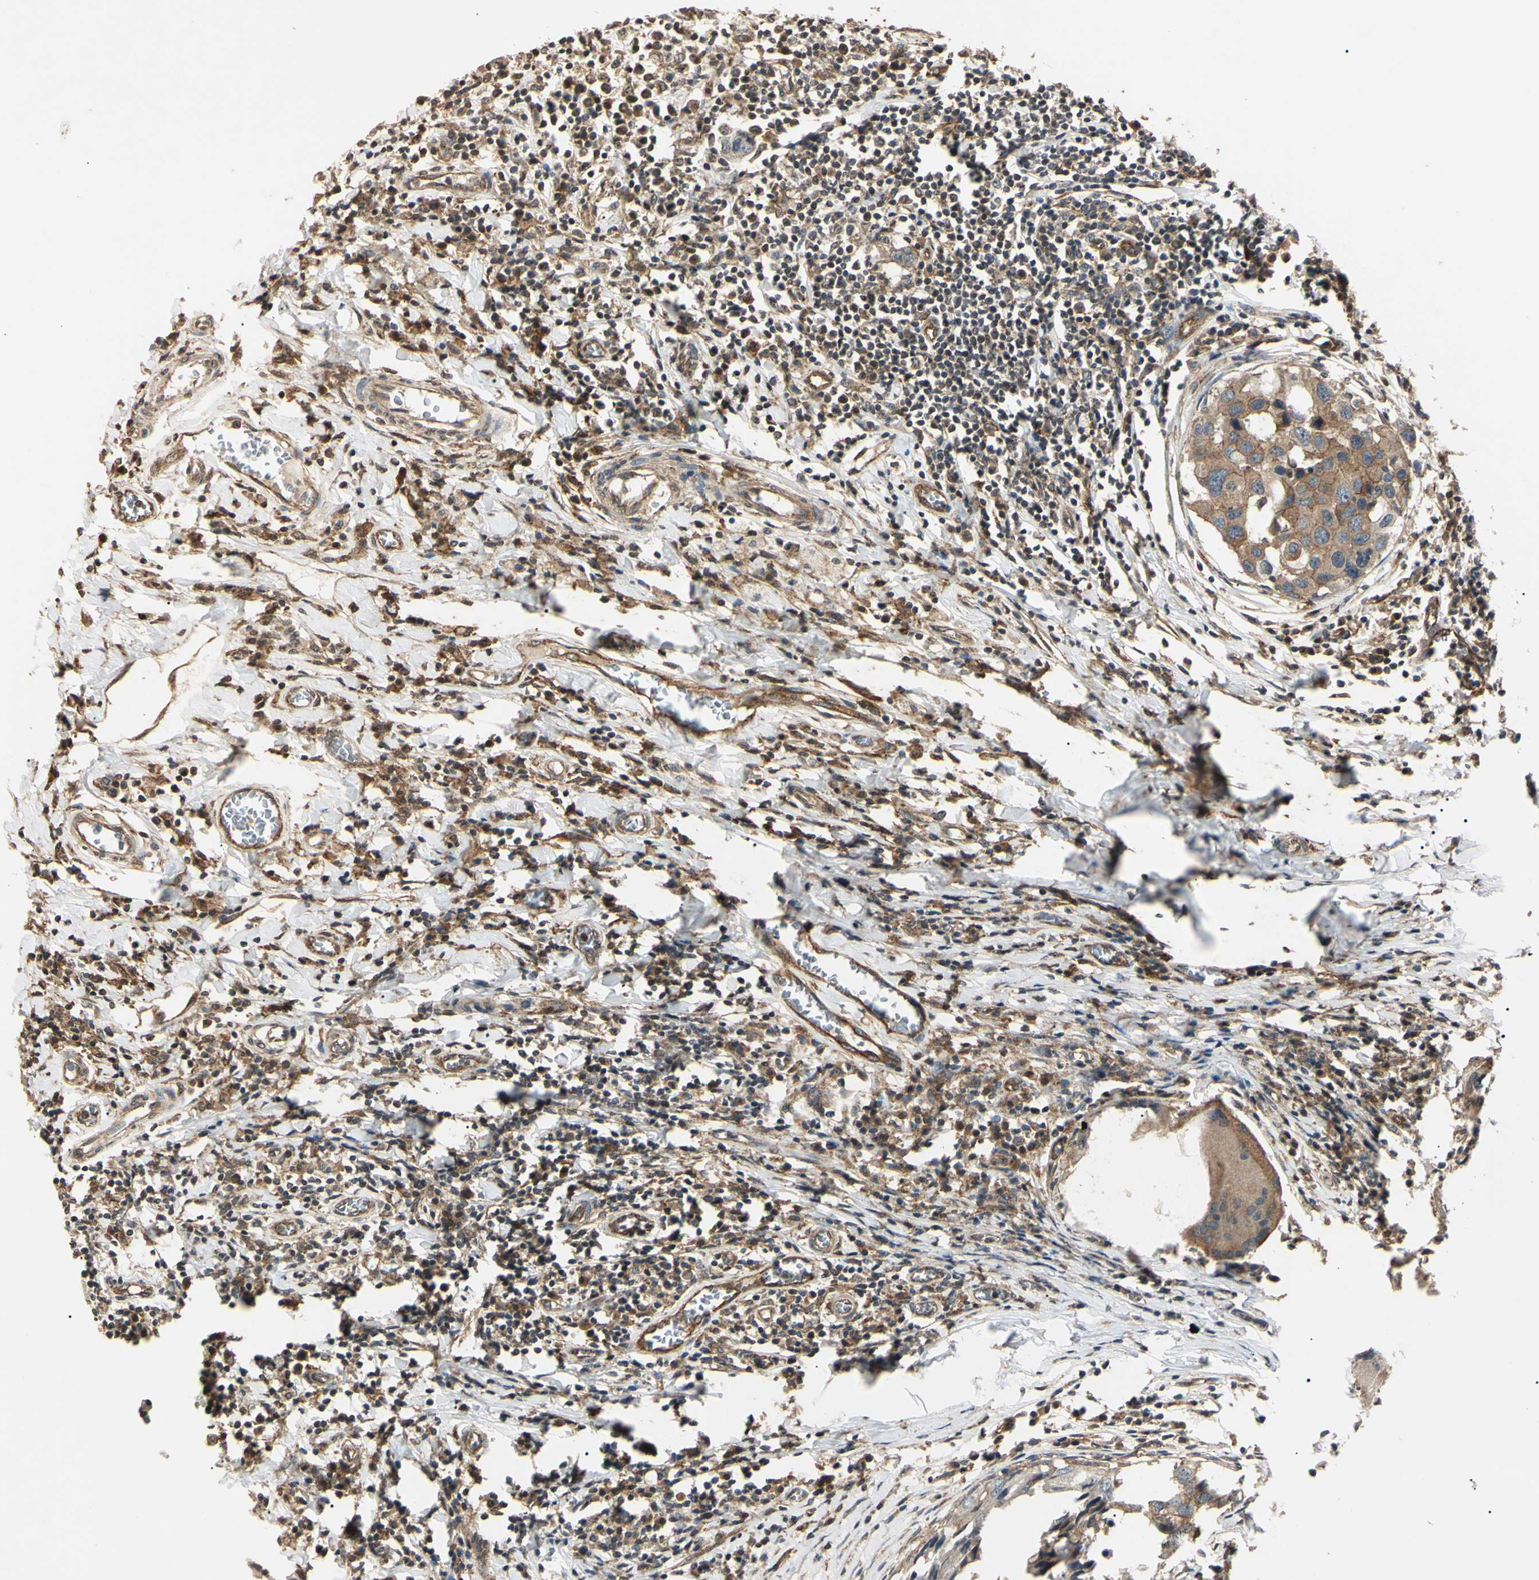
{"staining": {"intensity": "moderate", "quantity": "25%-75%", "location": "cytoplasmic/membranous"}, "tissue": "breast cancer", "cell_type": "Tumor cells", "image_type": "cancer", "snomed": [{"axis": "morphology", "description": "Duct carcinoma"}, {"axis": "topography", "description": "Breast"}], "caption": "Tumor cells exhibit medium levels of moderate cytoplasmic/membranous expression in about 25%-75% of cells in human breast intraductal carcinoma.", "gene": "EPN1", "patient": {"sex": "female", "age": 27}}